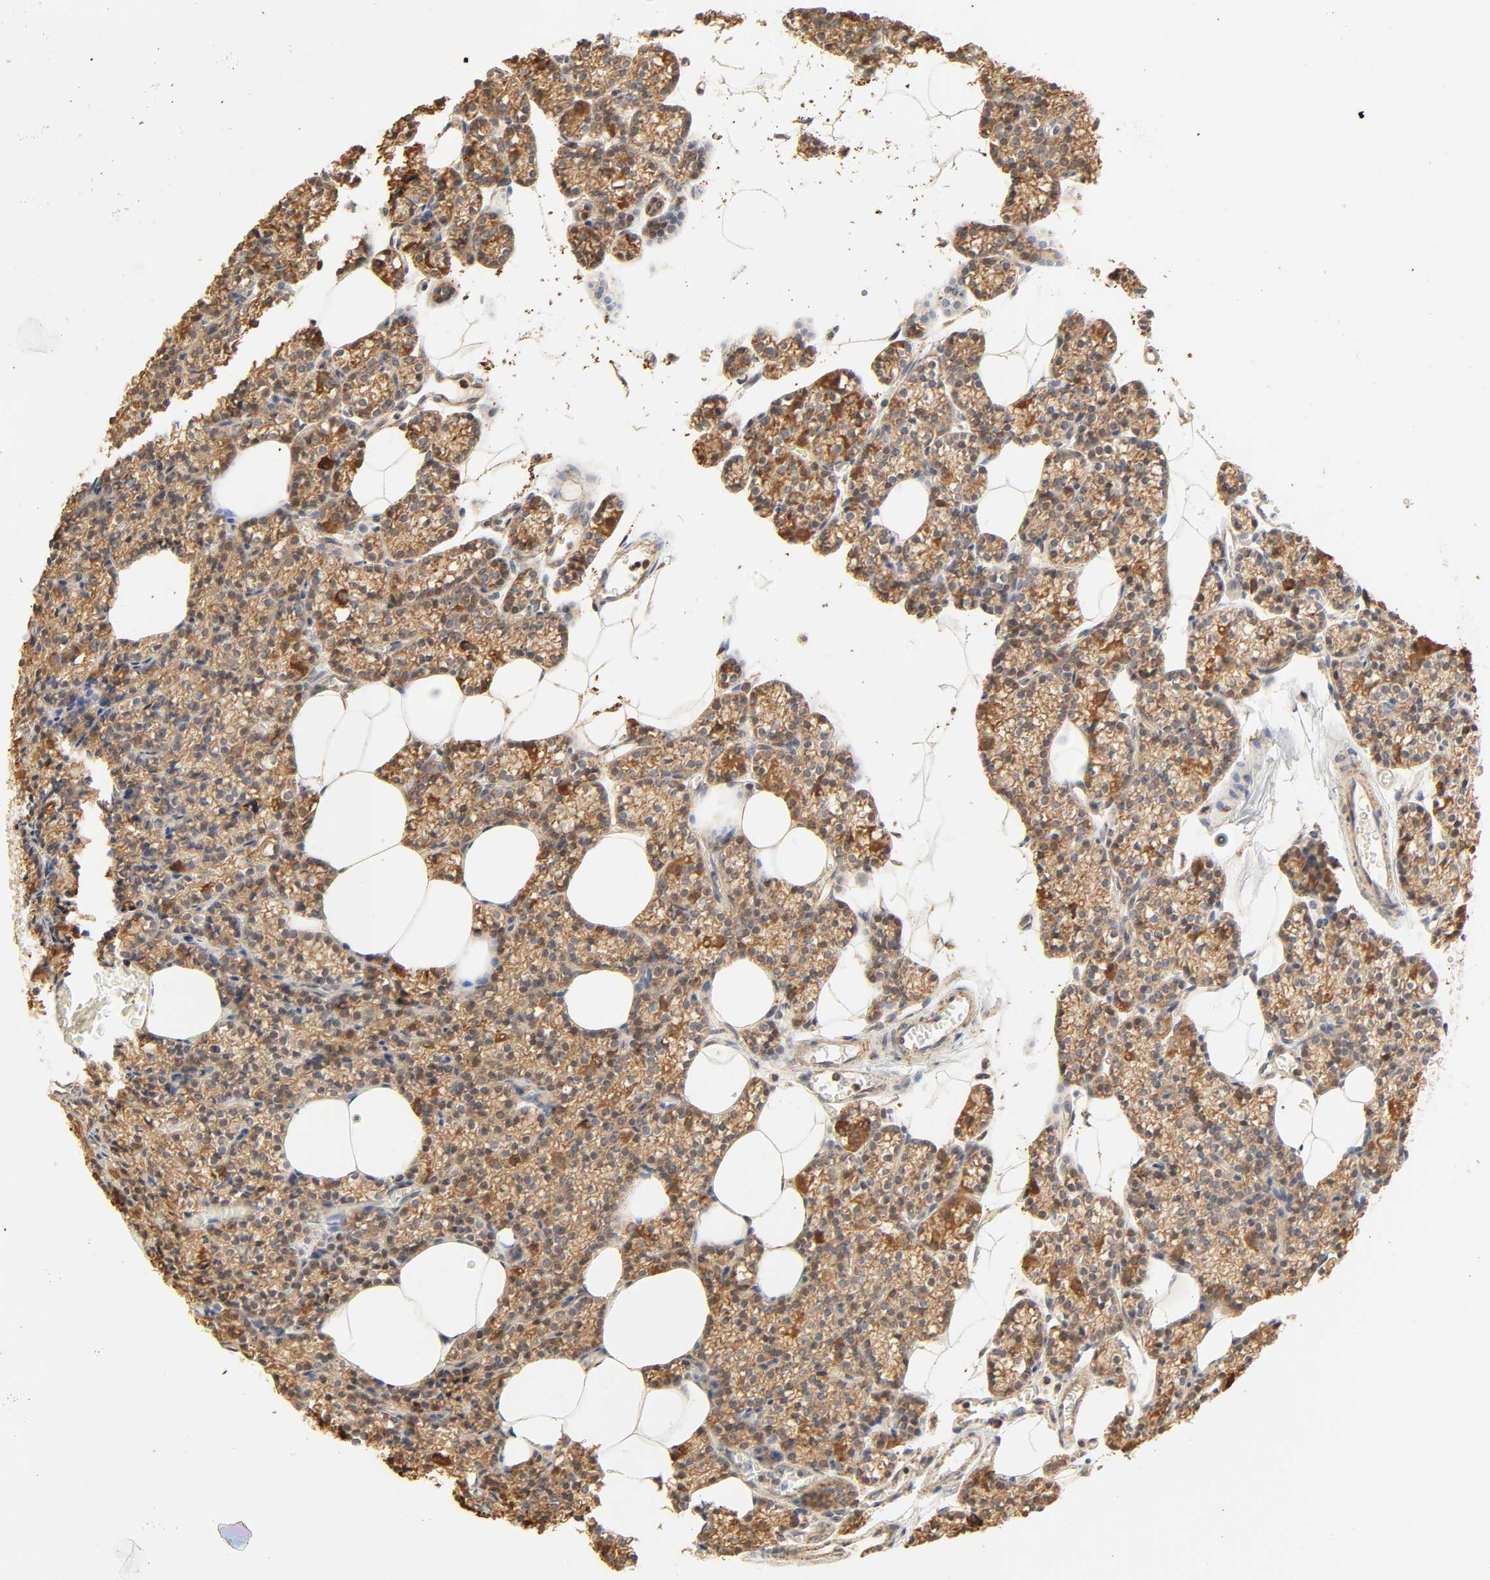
{"staining": {"intensity": "moderate", "quantity": ">75%", "location": "cytoplasmic/membranous"}, "tissue": "parathyroid gland", "cell_type": "Glandular cells", "image_type": "normal", "snomed": [{"axis": "morphology", "description": "Normal tissue, NOS"}, {"axis": "topography", "description": "Parathyroid gland"}], "caption": "Glandular cells display medium levels of moderate cytoplasmic/membranous positivity in about >75% of cells in benign parathyroid gland. (DAB (3,3'-diaminobenzidine) IHC, brown staining for protein, blue staining for nuclei).", "gene": "ZMAT5", "patient": {"sex": "female", "age": 60}}